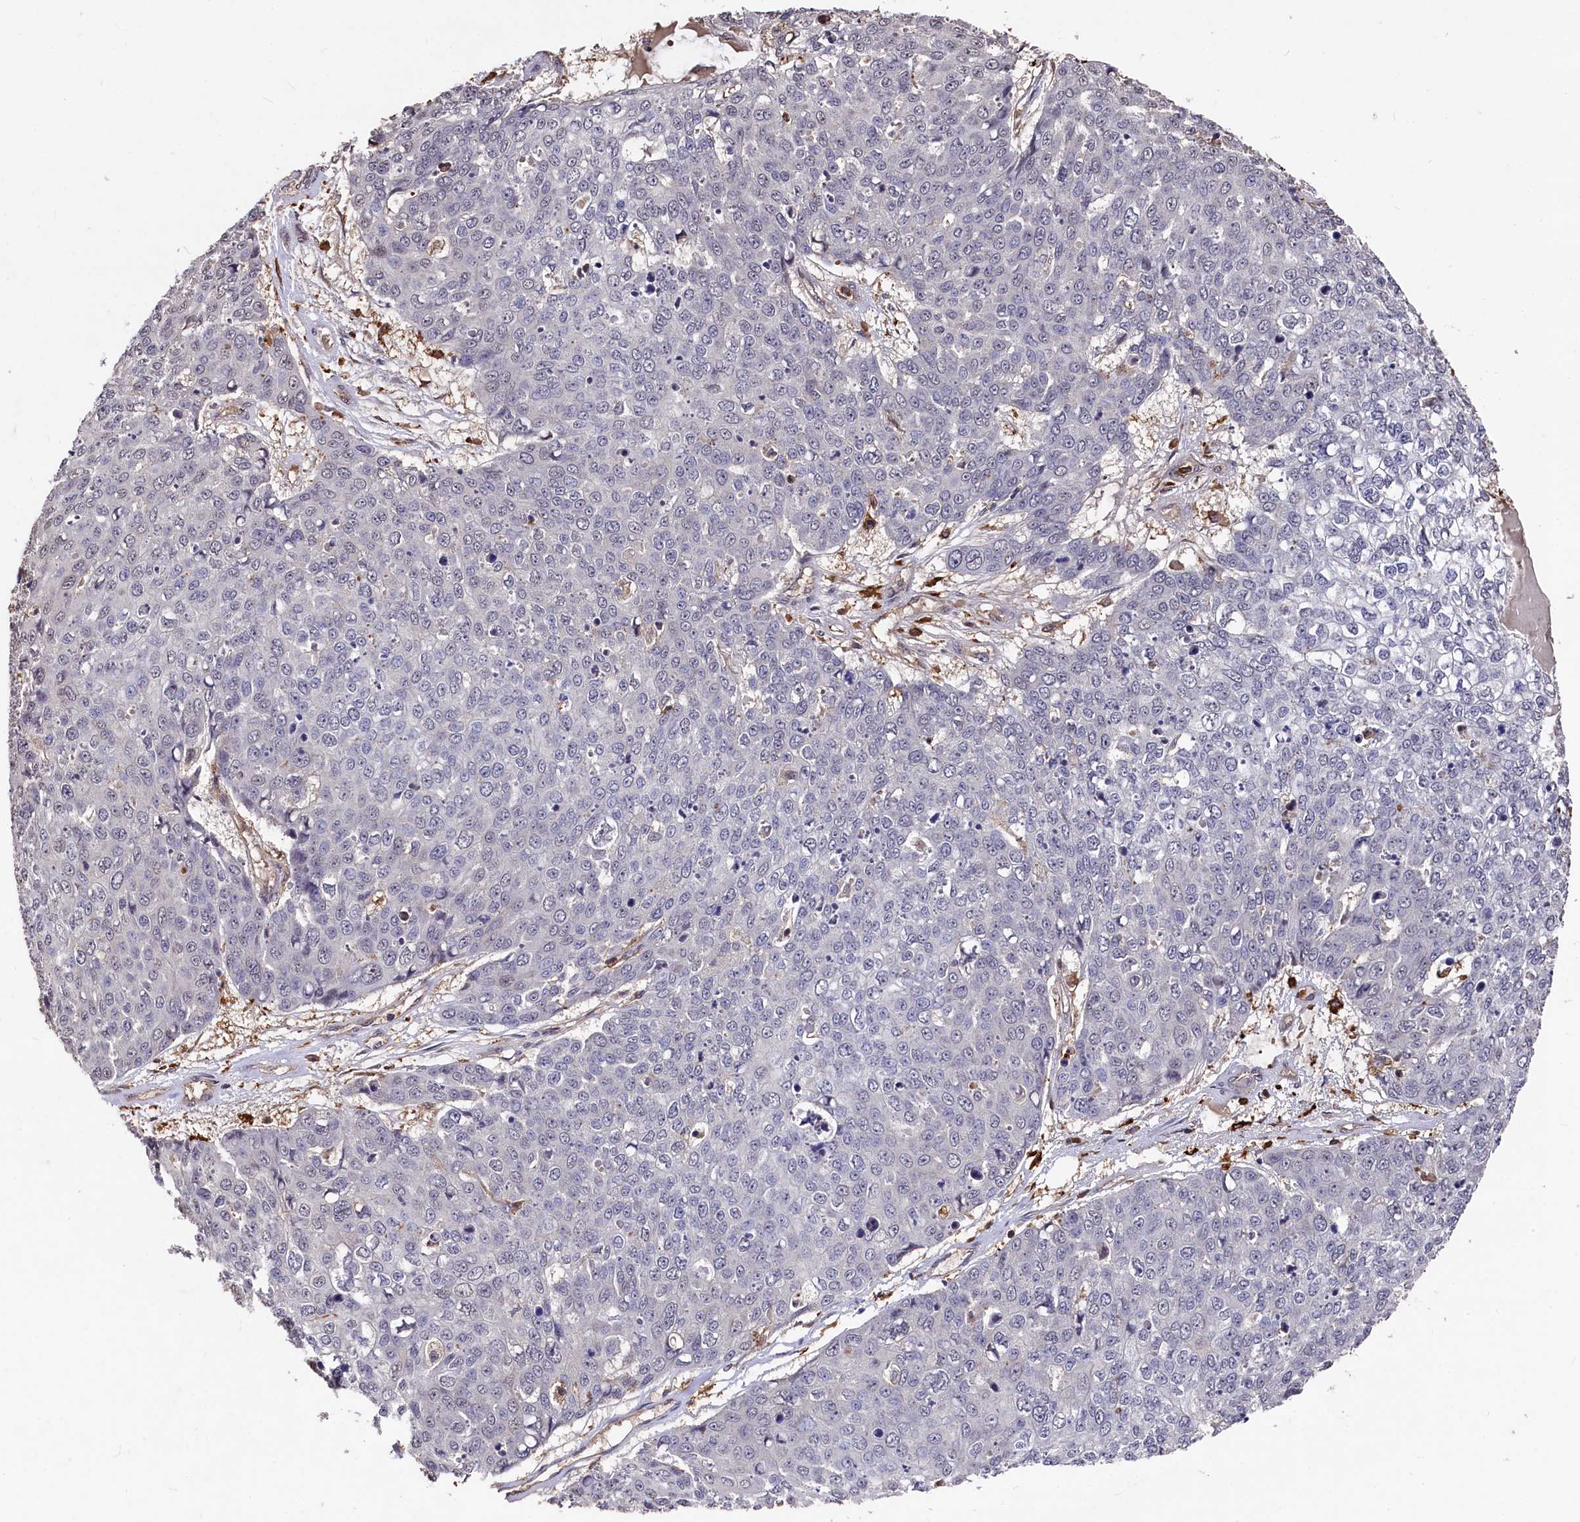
{"staining": {"intensity": "negative", "quantity": "none", "location": "none"}, "tissue": "skin cancer", "cell_type": "Tumor cells", "image_type": "cancer", "snomed": [{"axis": "morphology", "description": "Squamous cell carcinoma, NOS"}, {"axis": "topography", "description": "Skin"}], "caption": "This image is of skin cancer (squamous cell carcinoma) stained with immunohistochemistry to label a protein in brown with the nuclei are counter-stained blue. There is no expression in tumor cells.", "gene": "PLEKHO2", "patient": {"sex": "female", "age": 44}}